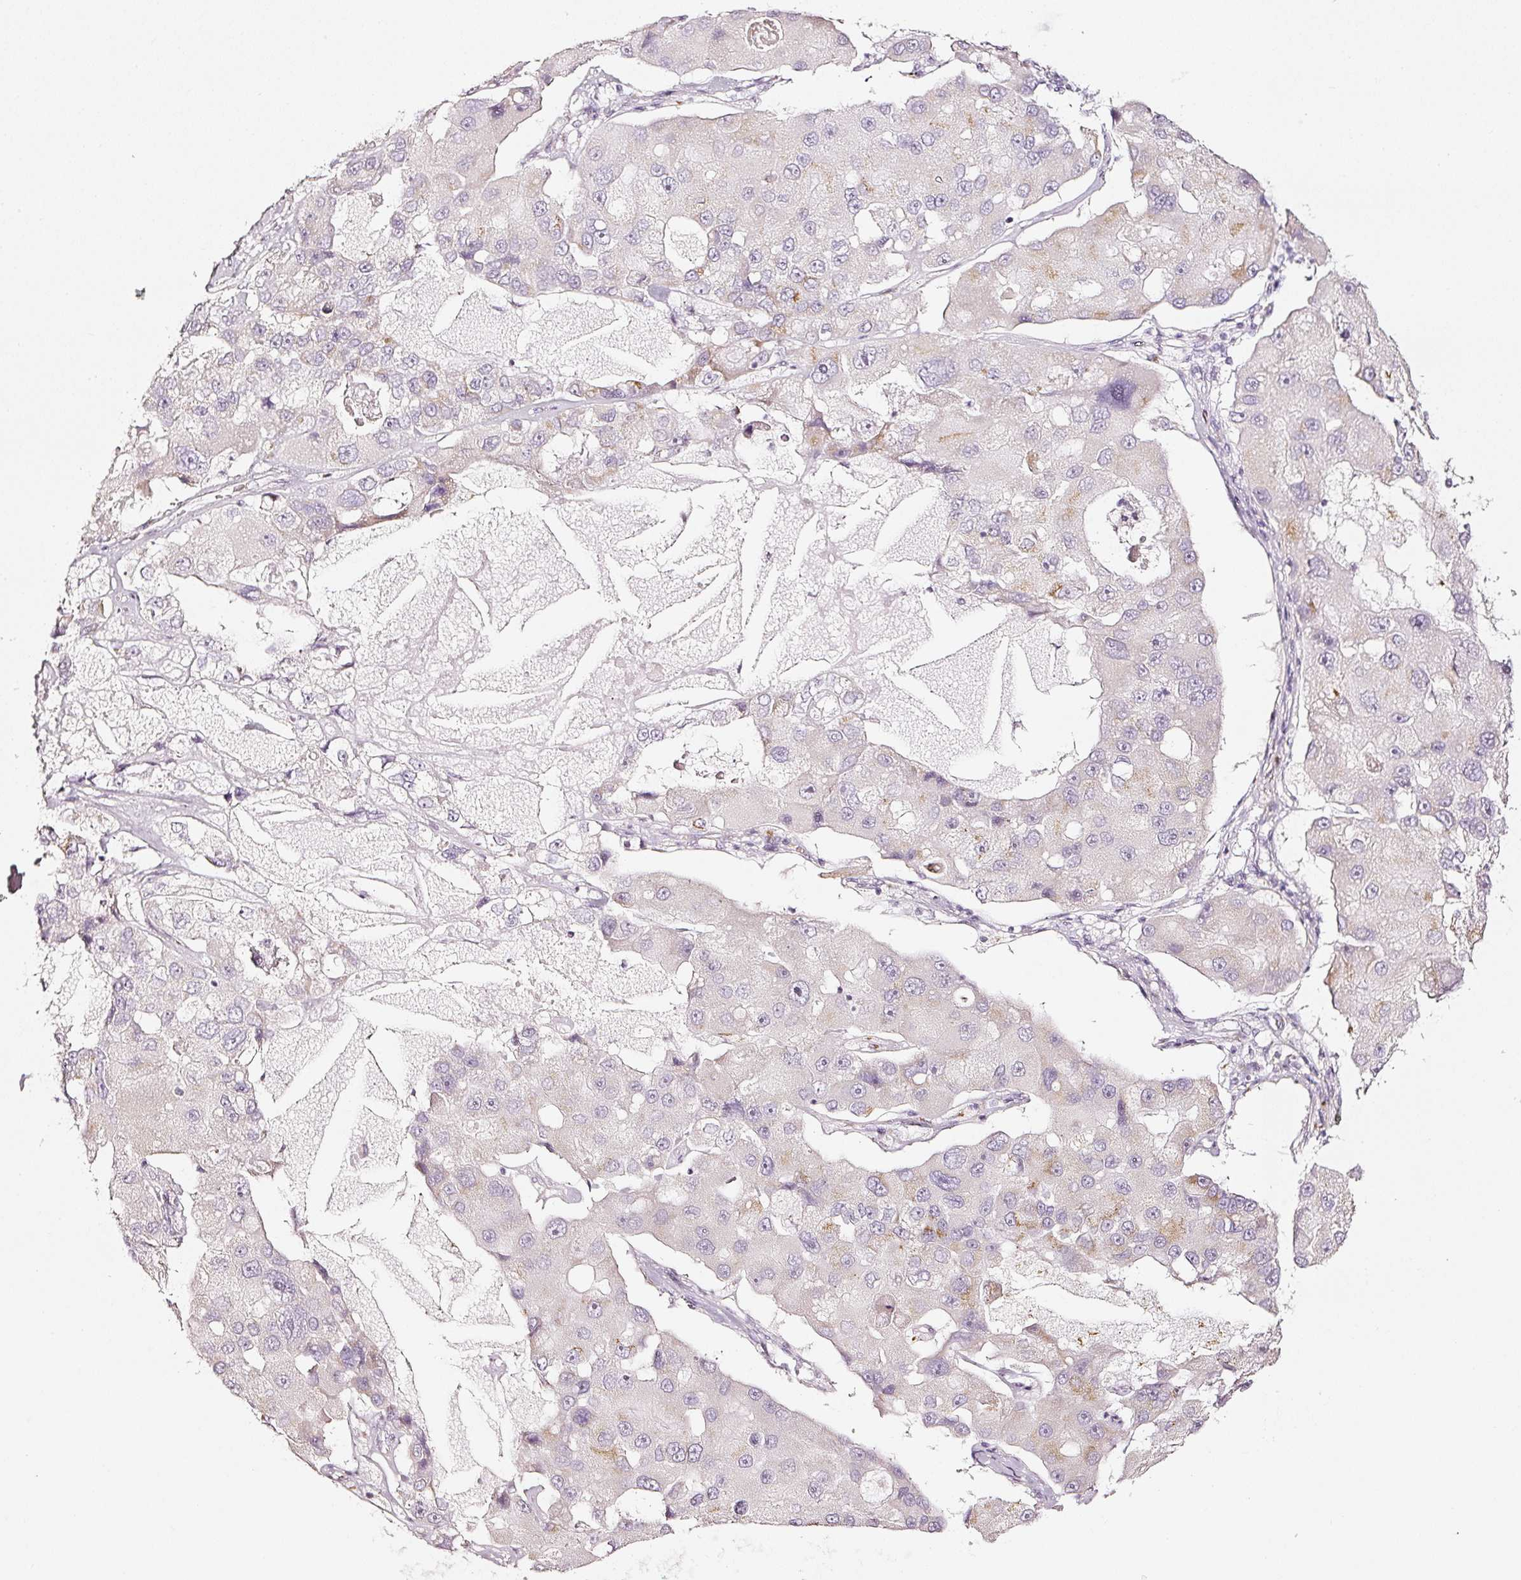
{"staining": {"intensity": "weak", "quantity": "<25%", "location": "cytoplasmic/membranous"}, "tissue": "lung cancer", "cell_type": "Tumor cells", "image_type": "cancer", "snomed": [{"axis": "morphology", "description": "Adenocarcinoma, NOS"}, {"axis": "topography", "description": "Lung"}], "caption": "This micrograph is of adenocarcinoma (lung) stained with immunohistochemistry to label a protein in brown with the nuclei are counter-stained blue. There is no expression in tumor cells. Brightfield microscopy of immunohistochemistry (IHC) stained with DAB (3,3'-diaminobenzidine) (brown) and hematoxylin (blue), captured at high magnification.", "gene": "SDF4", "patient": {"sex": "female", "age": 54}}